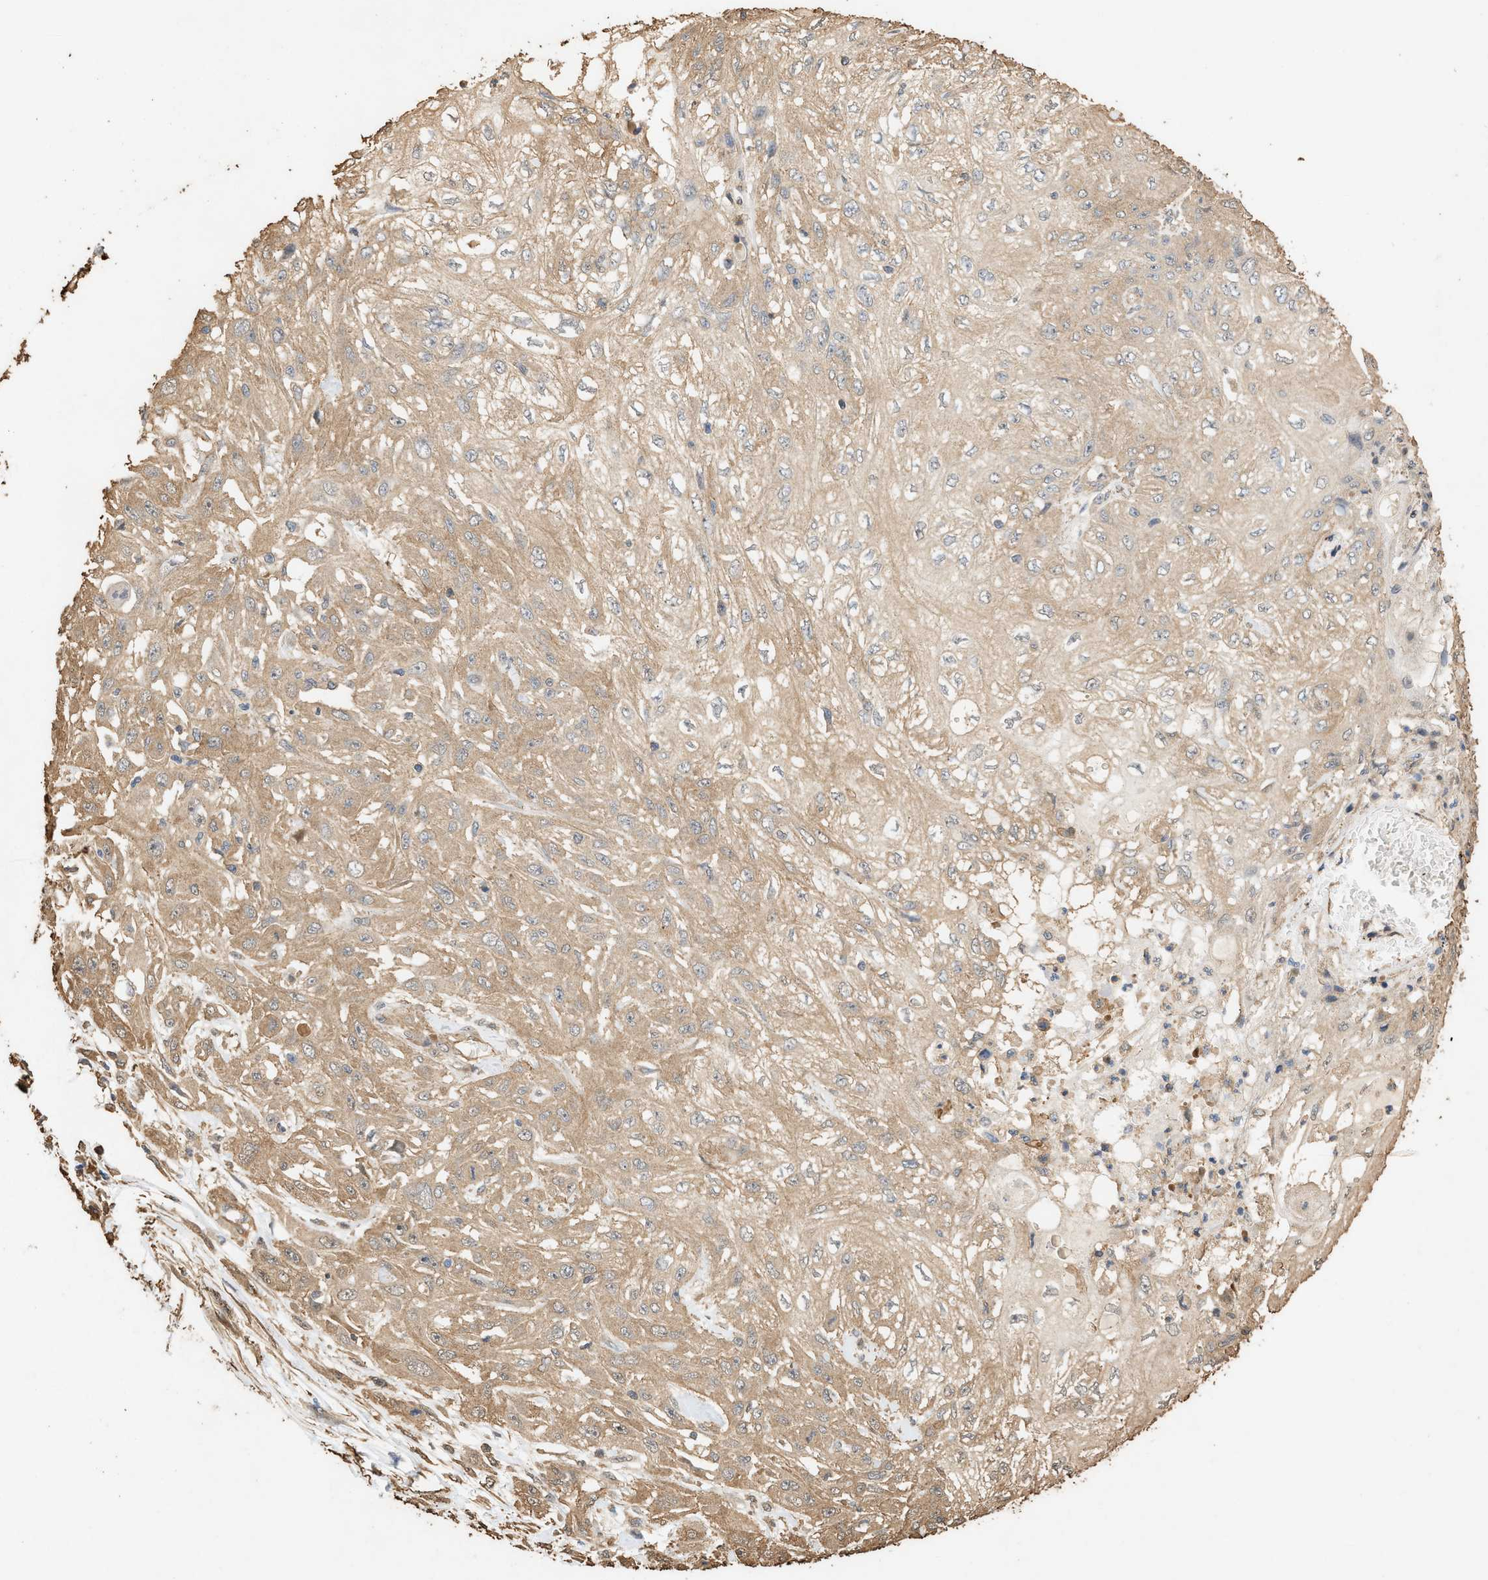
{"staining": {"intensity": "weak", "quantity": ">75%", "location": "cytoplasmic/membranous"}, "tissue": "skin cancer", "cell_type": "Tumor cells", "image_type": "cancer", "snomed": [{"axis": "morphology", "description": "Squamous cell carcinoma, NOS"}, {"axis": "morphology", "description": "Squamous cell carcinoma, metastatic, NOS"}, {"axis": "topography", "description": "Skin"}, {"axis": "topography", "description": "Lymph node"}], "caption": "Immunohistochemical staining of skin metastatic squamous cell carcinoma reveals low levels of weak cytoplasmic/membranous protein positivity in about >75% of tumor cells. The protein is stained brown, and the nuclei are stained in blue (DAB (3,3'-diaminobenzidine) IHC with brightfield microscopy, high magnification).", "gene": "DCAF7", "patient": {"sex": "male", "age": 75}}